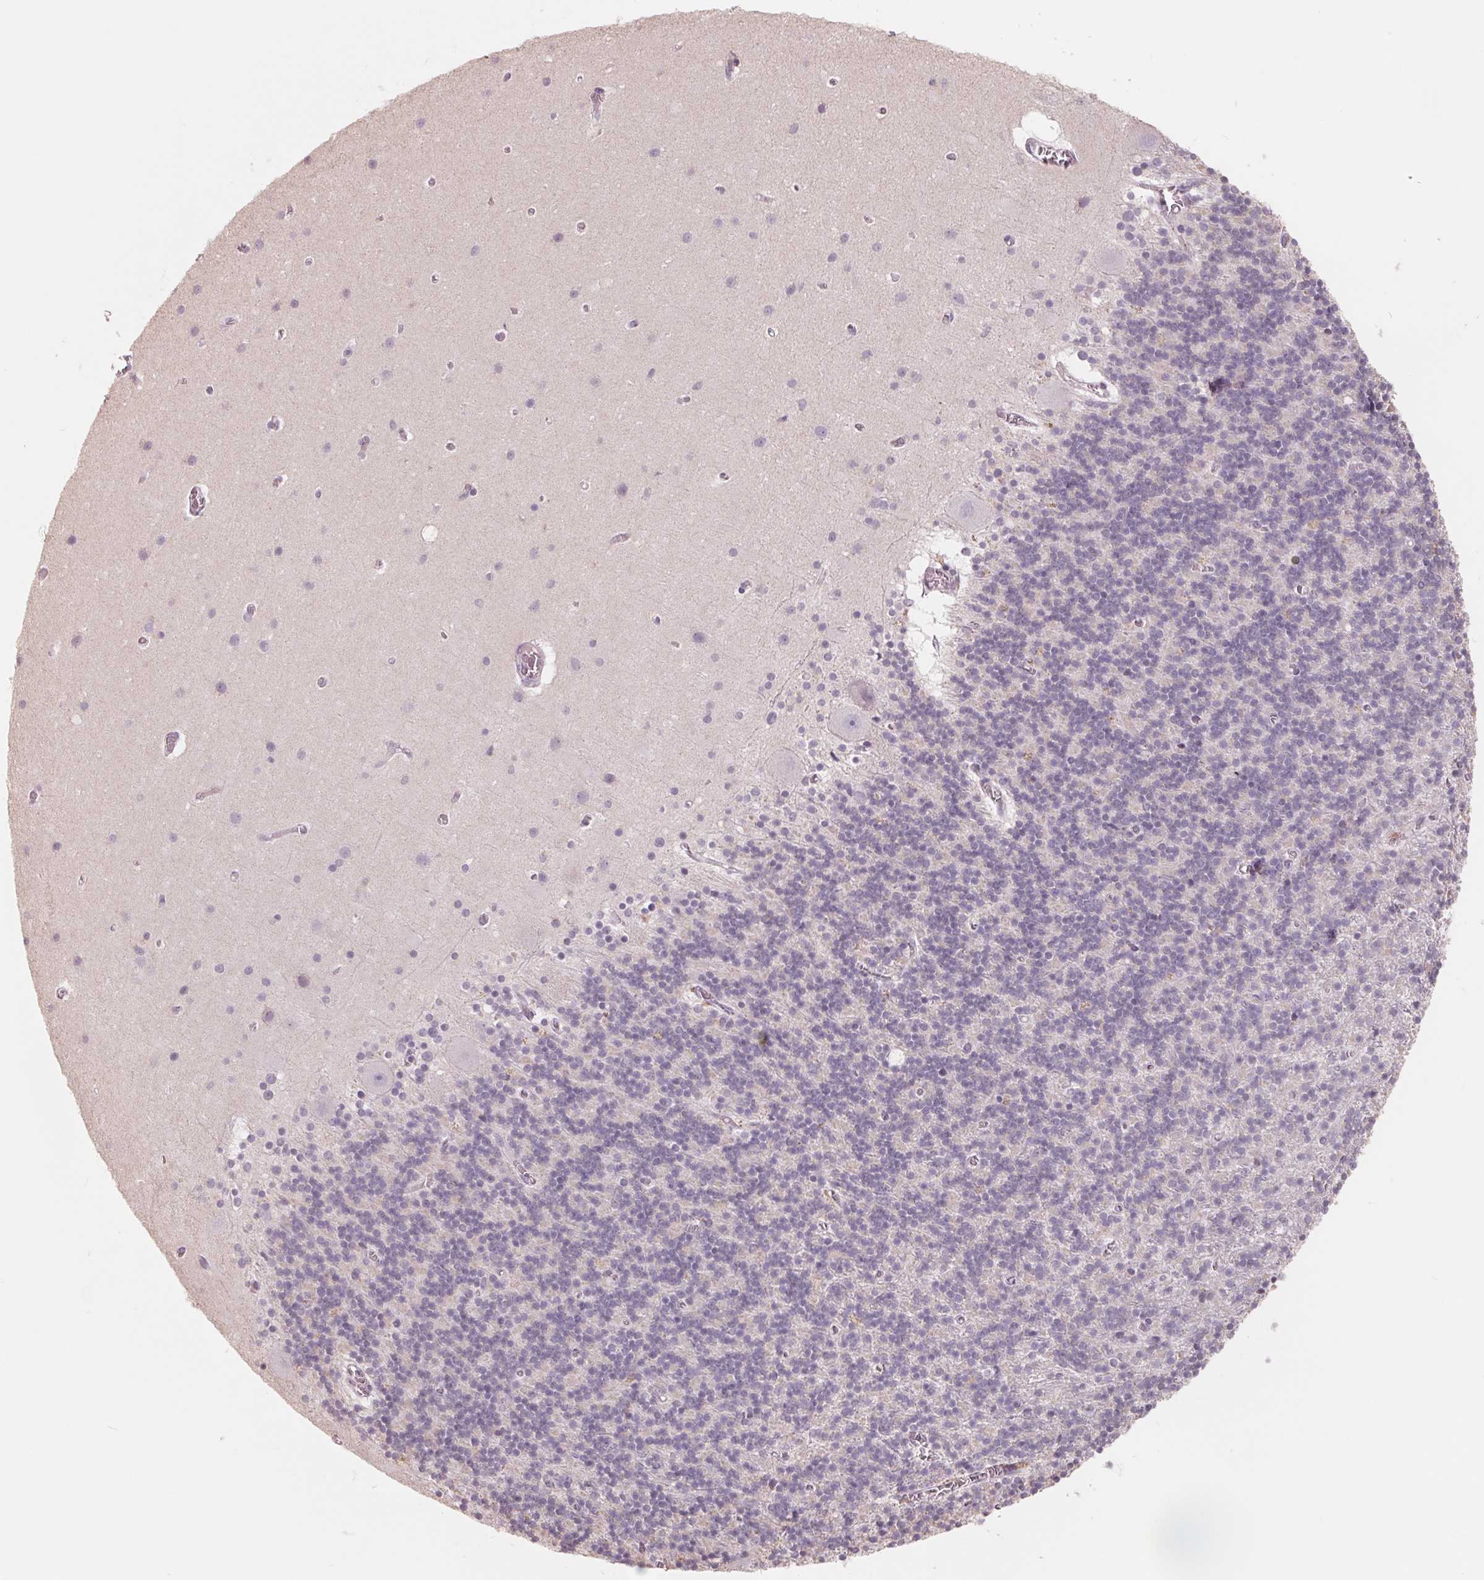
{"staining": {"intensity": "negative", "quantity": "none", "location": "none"}, "tissue": "cerebellum", "cell_type": "Cells in granular layer", "image_type": "normal", "snomed": [{"axis": "morphology", "description": "Normal tissue, NOS"}, {"axis": "topography", "description": "Cerebellum"}], "caption": "An immunohistochemistry micrograph of normal cerebellum is shown. There is no staining in cells in granular layer of cerebellum.", "gene": "FTCD", "patient": {"sex": "male", "age": 70}}